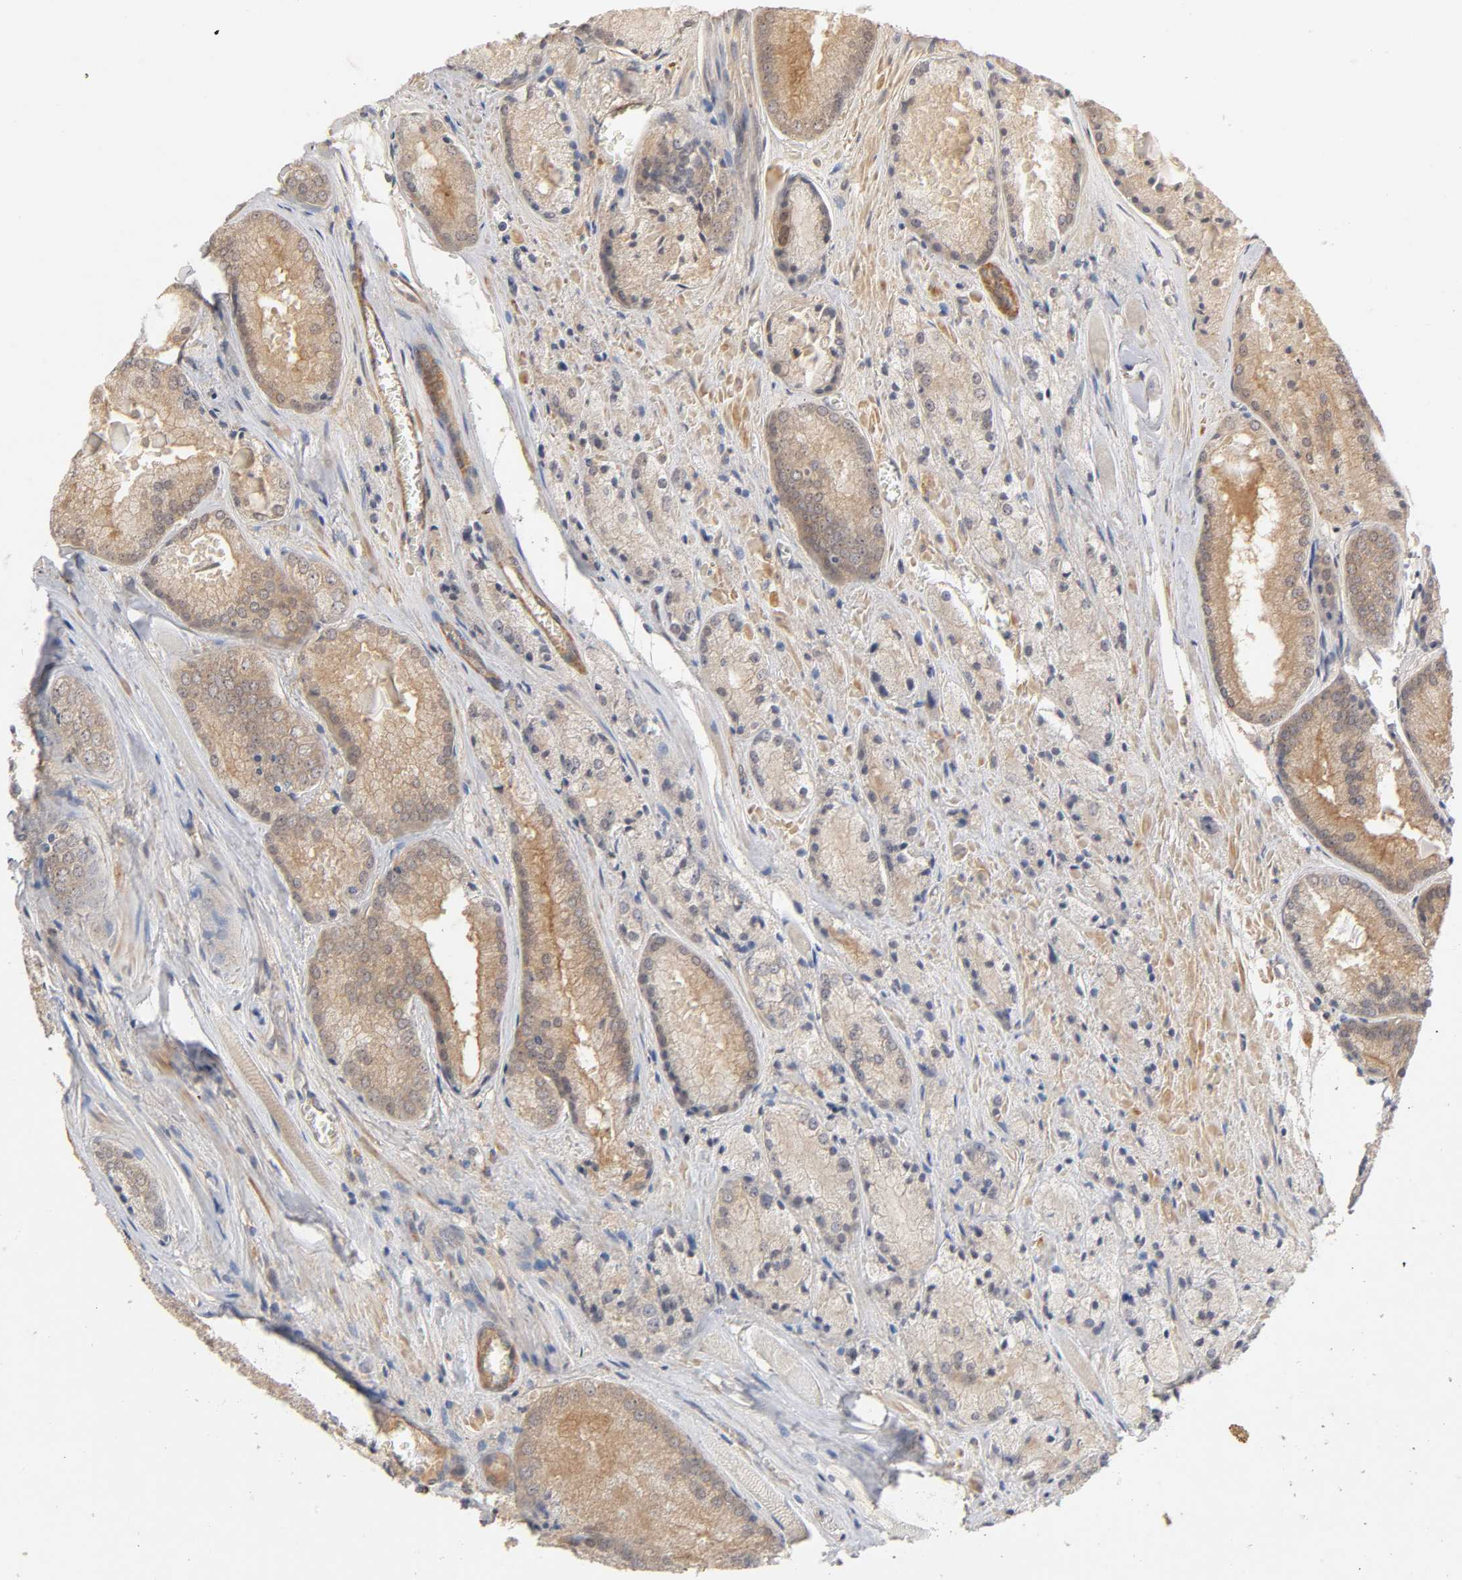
{"staining": {"intensity": "moderate", "quantity": ">75%", "location": "cytoplasmic/membranous"}, "tissue": "prostate cancer", "cell_type": "Tumor cells", "image_type": "cancer", "snomed": [{"axis": "morphology", "description": "Adenocarcinoma, Low grade"}, {"axis": "topography", "description": "Prostate"}], "caption": "A photomicrograph of low-grade adenocarcinoma (prostate) stained for a protein demonstrates moderate cytoplasmic/membranous brown staining in tumor cells. (Brightfield microscopy of DAB IHC at high magnification).", "gene": "CPB2", "patient": {"sex": "male", "age": 64}}